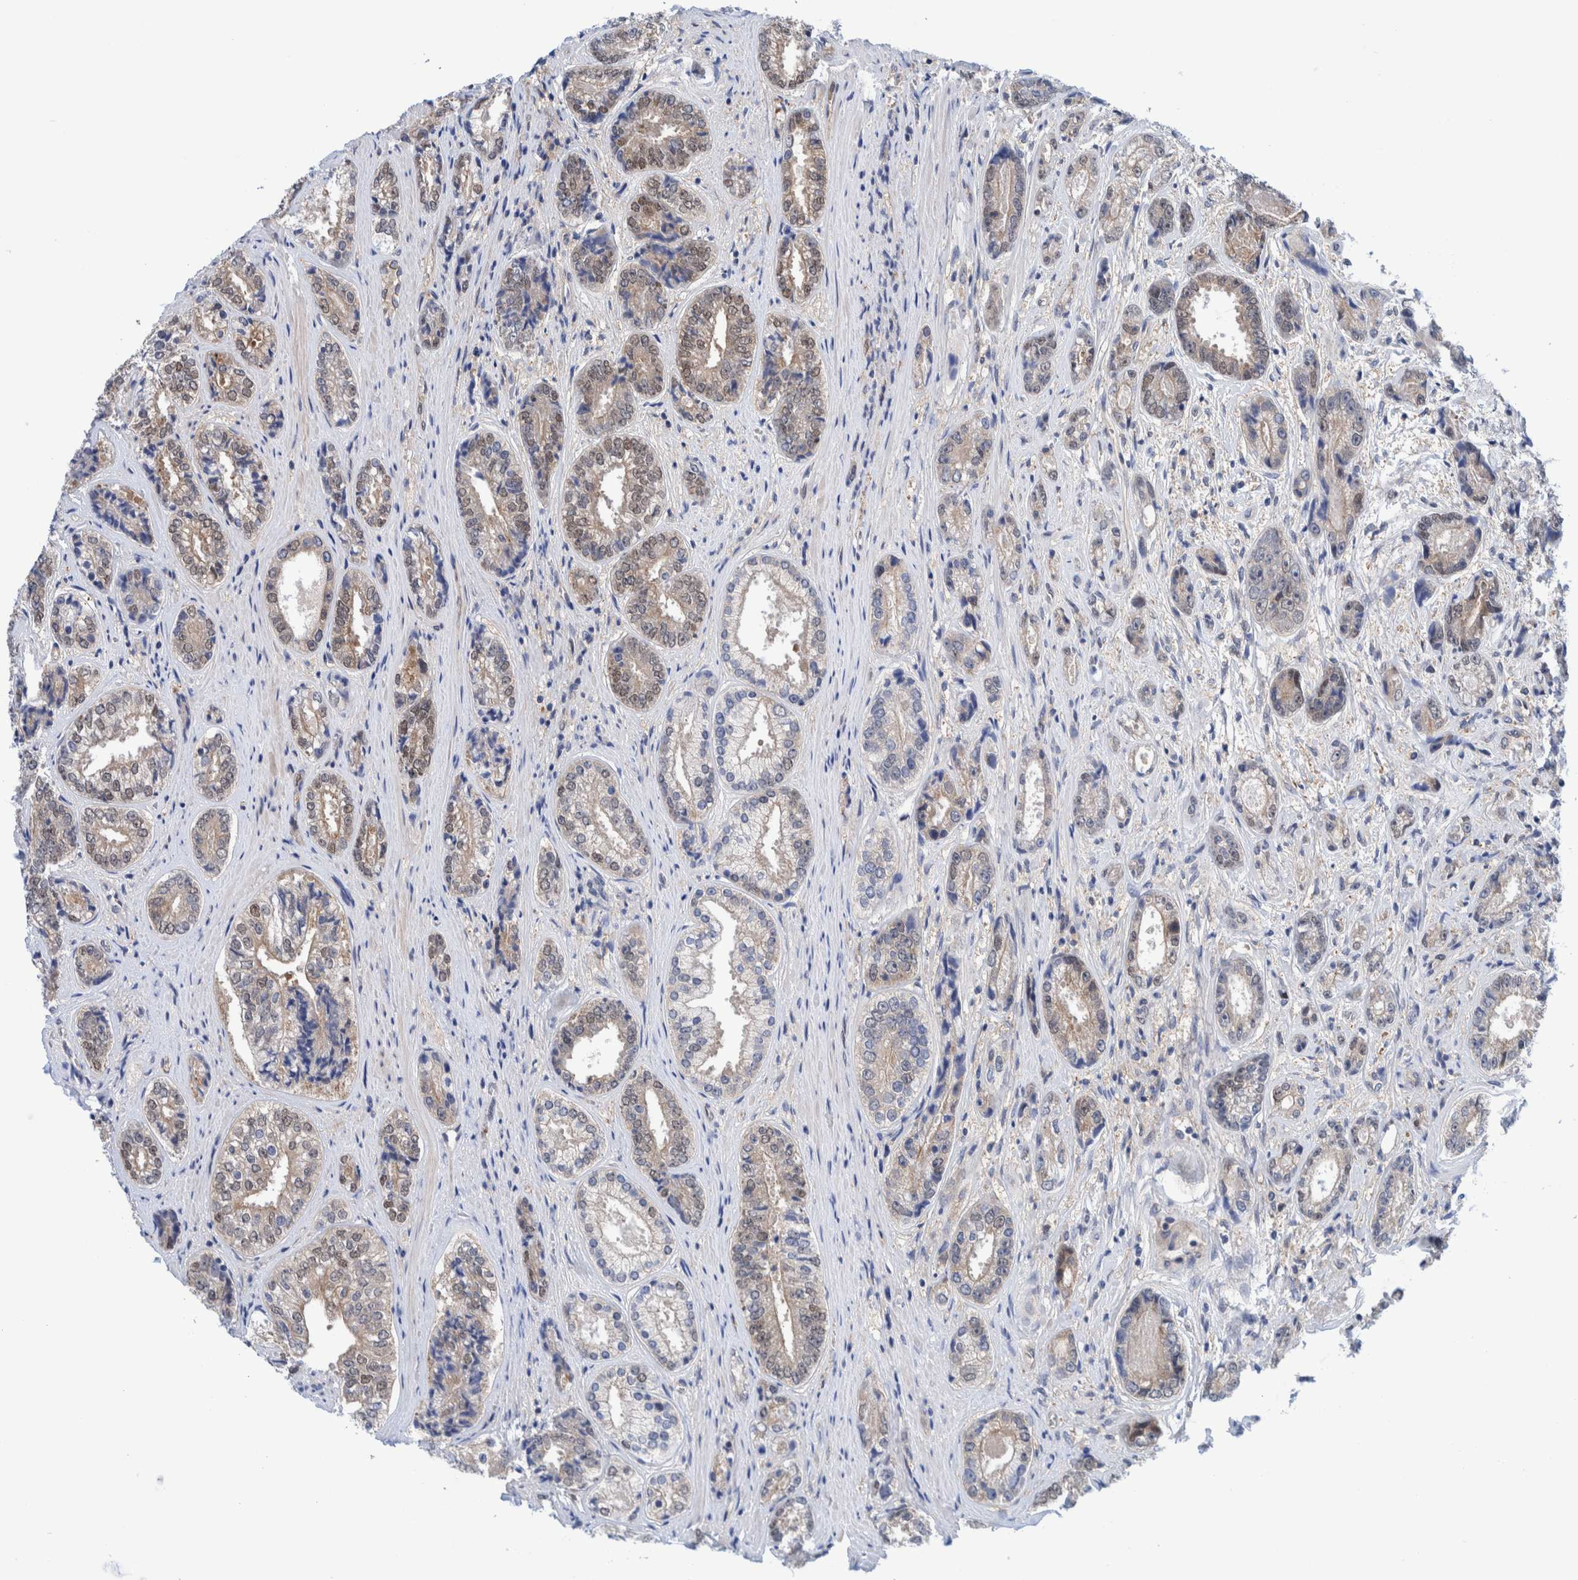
{"staining": {"intensity": "weak", "quantity": "25%-75%", "location": "cytoplasmic/membranous,nuclear"}, "tissue": "prostate cancer", "cell_type": "Tumor cells", "image_type": "cancer", "snomed": [{"axis": "morphology", "description": "Adenocarcinoma, High grade"}, {"axis": "topography", "description": "Prostate"}], "caption": "IHC of human prostate cancer shows low levels of weak cytoplasmic/membranous and nuclear positivity in approximately 25%-75% of tumor cells.", "gene": "PFAS", "patient": {"sex": "male", "age": 61}}